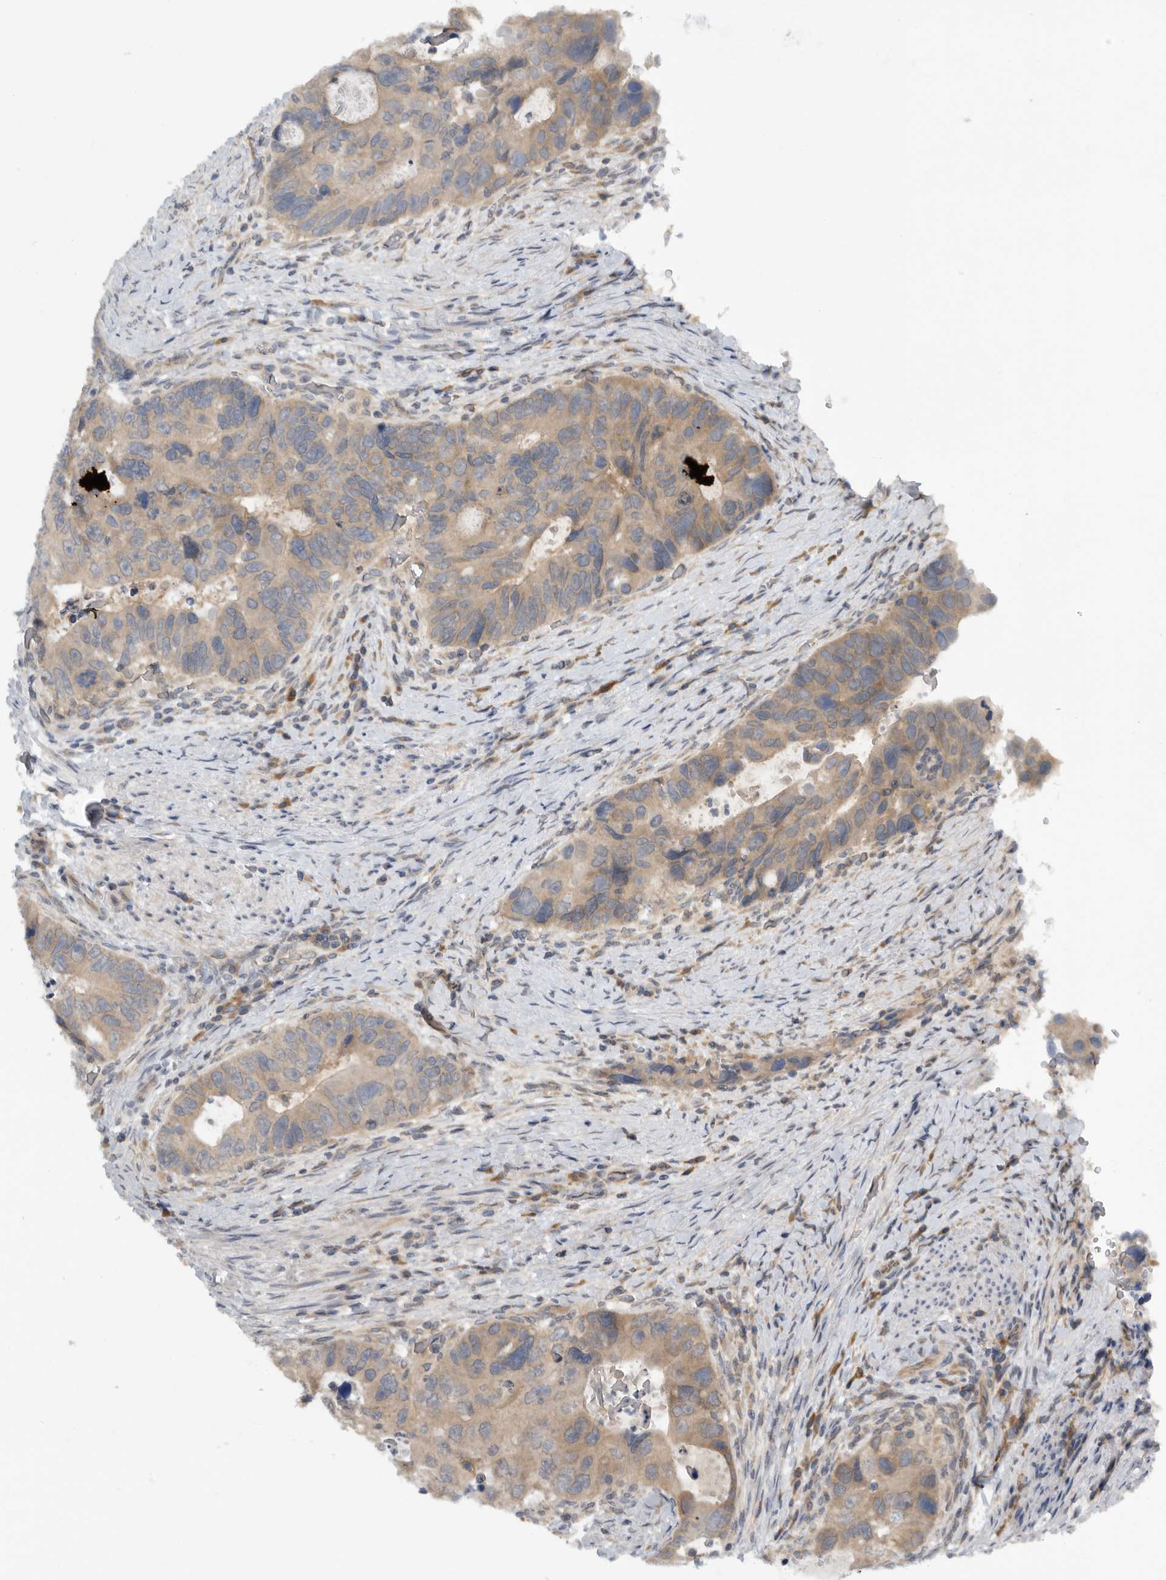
{"staining": {"intensity": "weak", "quantity": ">75%", "location": "cytoplasmic/membranous"}, "tissue": "colorectal cancer", "cell_type": "Tumor cells", "image_type": "cancer", "snomed": [{"axis": "morphology", "description": "Adenocarcinoma, NOS"}, {"axis": "topography", "description": "Rectum"}], "caption": "Weak cytoplasmic/membranous staining for a protein is seen in about >75% of tumor cells of colorectal cancer using IHC.", "gene": "AASDHPPT", "patient": {"sex": "male", "age": 59}}